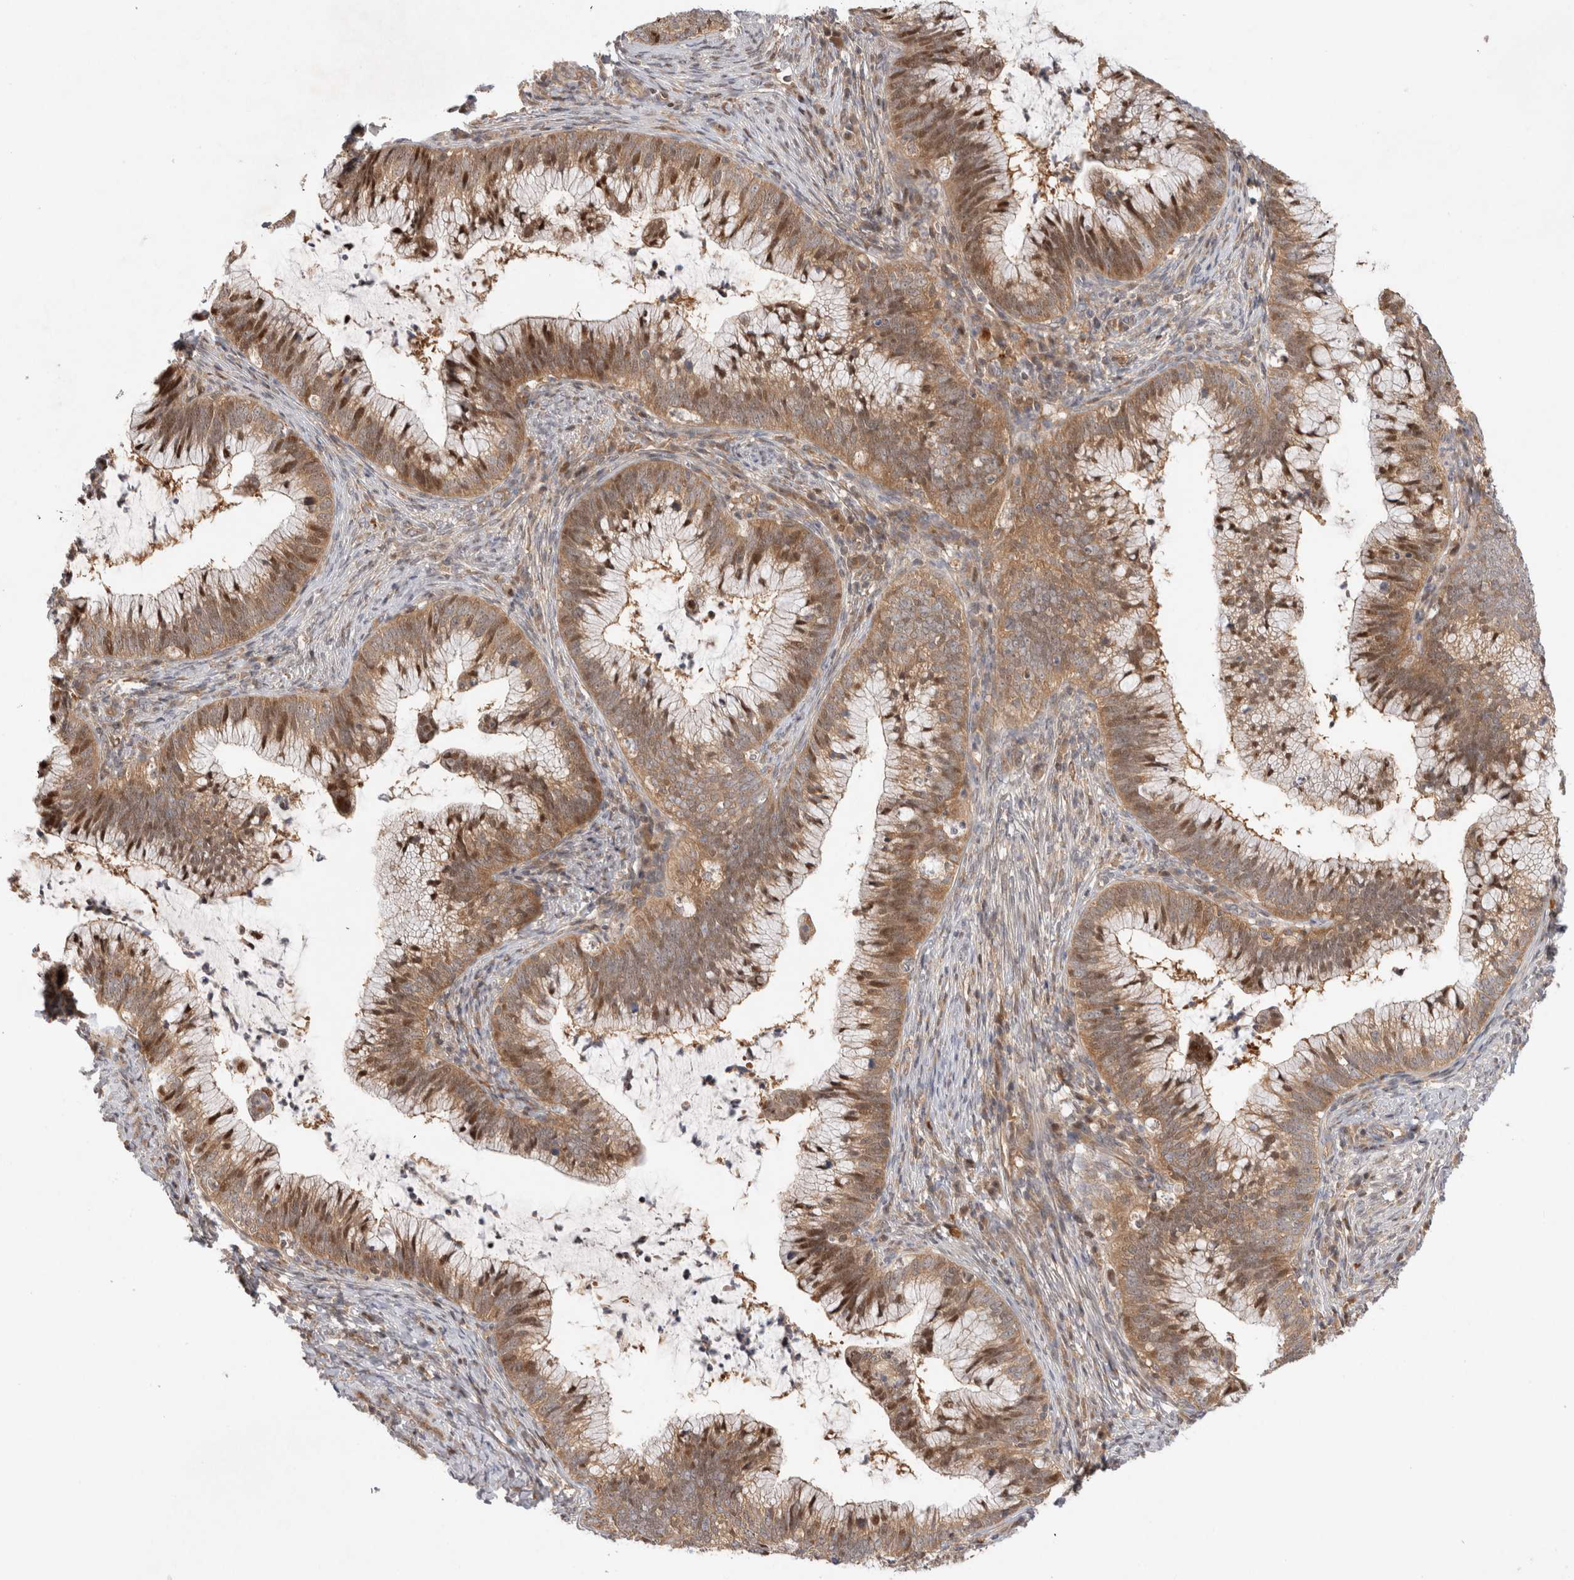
{"staining": {"intensity": "moderate", "quantity": ">75%", "location": "cytoplasmic/membranous,nuclear"}, "tissue": "cervical cancer", "cell_type": "Tumor cells", "image_type": "cancer", "snomed": [{"axis": "morphology", "description": "Adenocarcinoma, NOS"}, {"axis": "topography", "description": "Cervix"}], "caption": "Cervical cancer stained with a brown dye exhibits moderate cytoplasmic/membranous and nuclear positive staining in approximately >75% of tumor cells.", "gene": "HTT", "patient": {"sex": "female", "age": 36}}